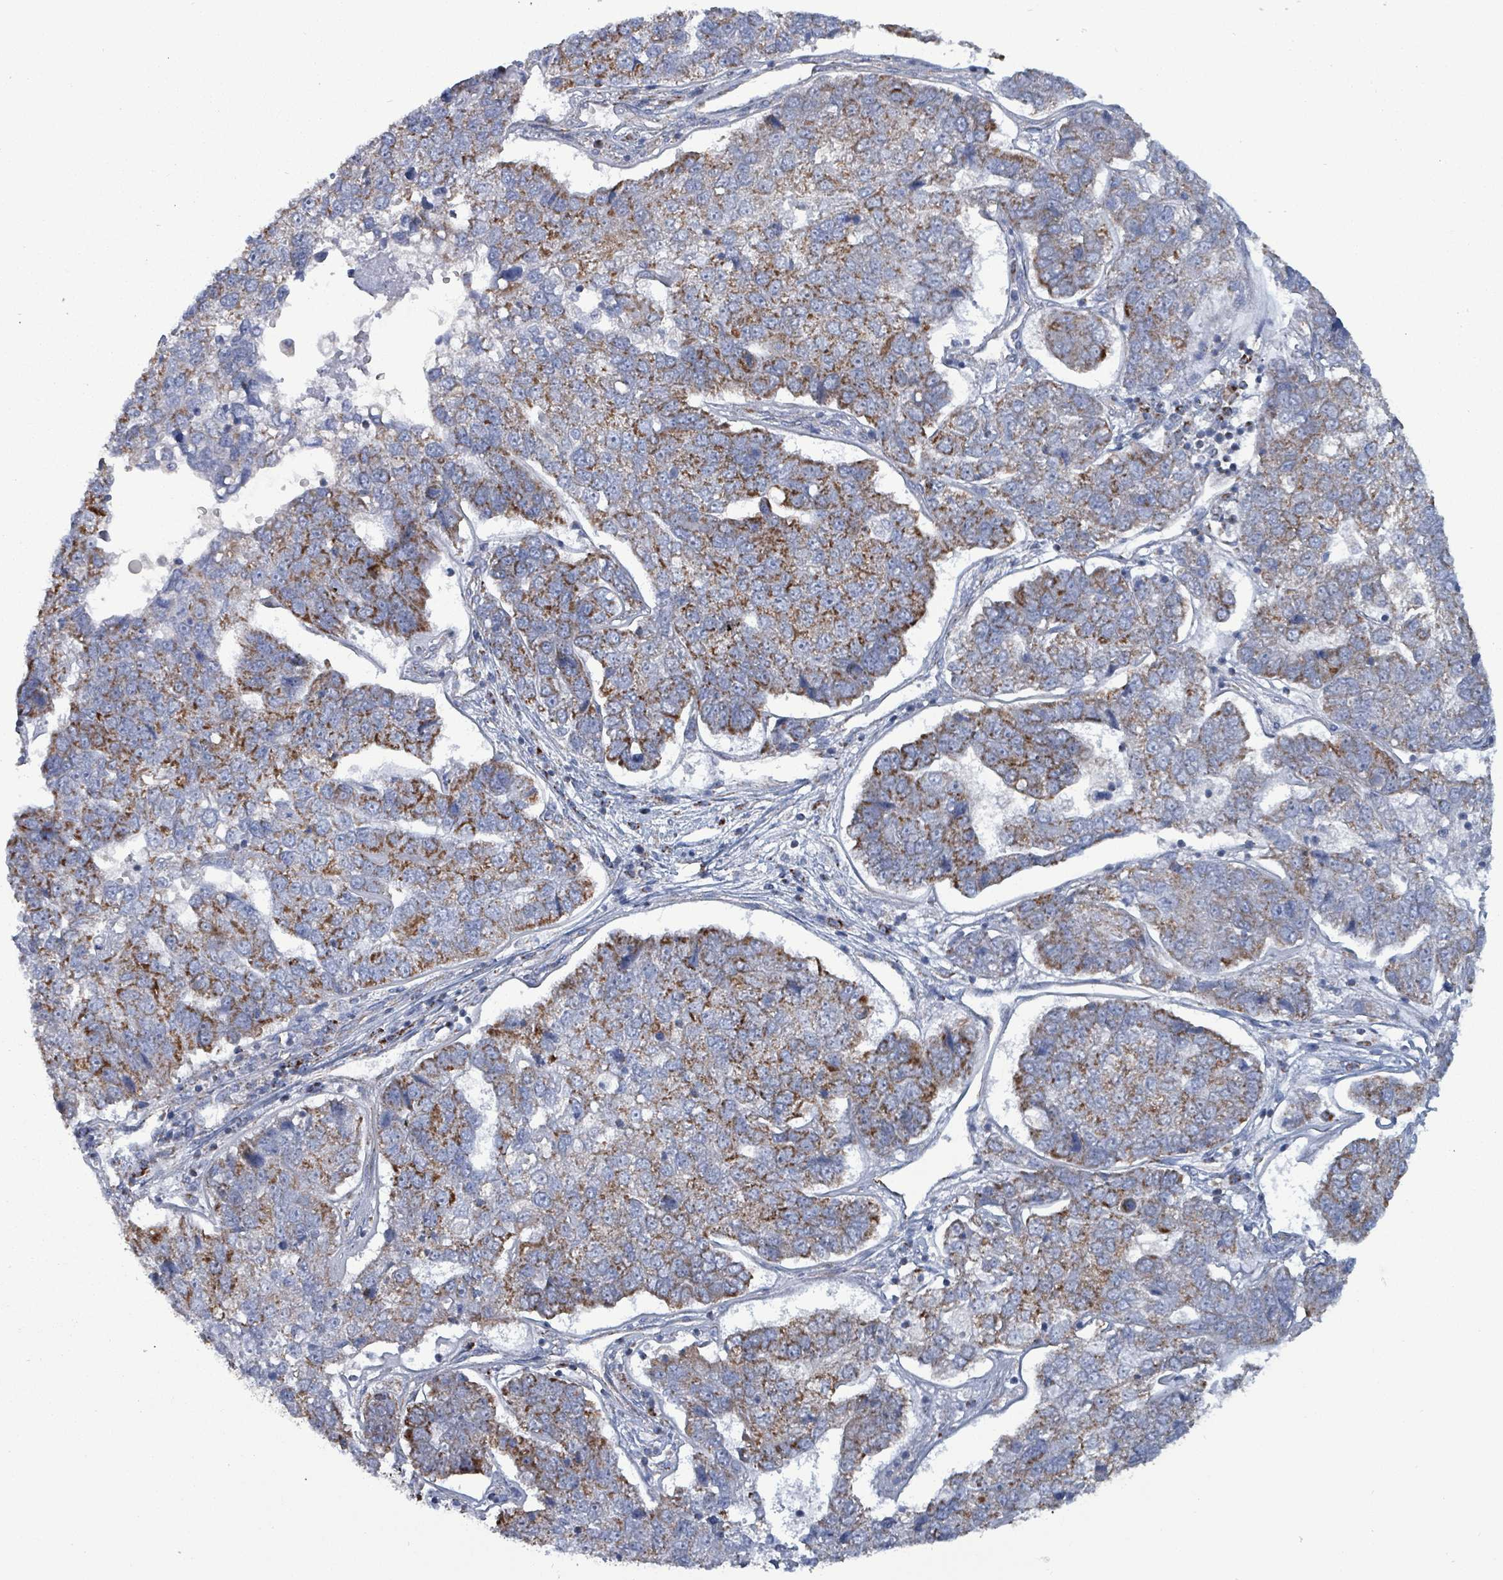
{"staining": {"intensity": "strong", "quantity": "25%-75%", "location": "cytoplasmic/membranous"}, "tissue": "pancreatic cancer", "cell_type": "Tumor cells", "image_type": "cancer", "snomed": [{"axis": "morphology", "description": "Adenocarcinoma, NOS"}, {"axis": "topography", "description": "Pancreas"}], "caption": "Immunohistochemistry histopathology image of neoplastic tissue: human pancreatic adenocarcinoma stained using immunohistochemistry (IHC) reveals high levels of strong protein expression localized specifically in the cytoplasmic/membranous of tumor cells, appearing as a cytoplasmic/membranous brown color.", "gene": "IDH3B", "patient": {"sex": "female", "age": 61}}